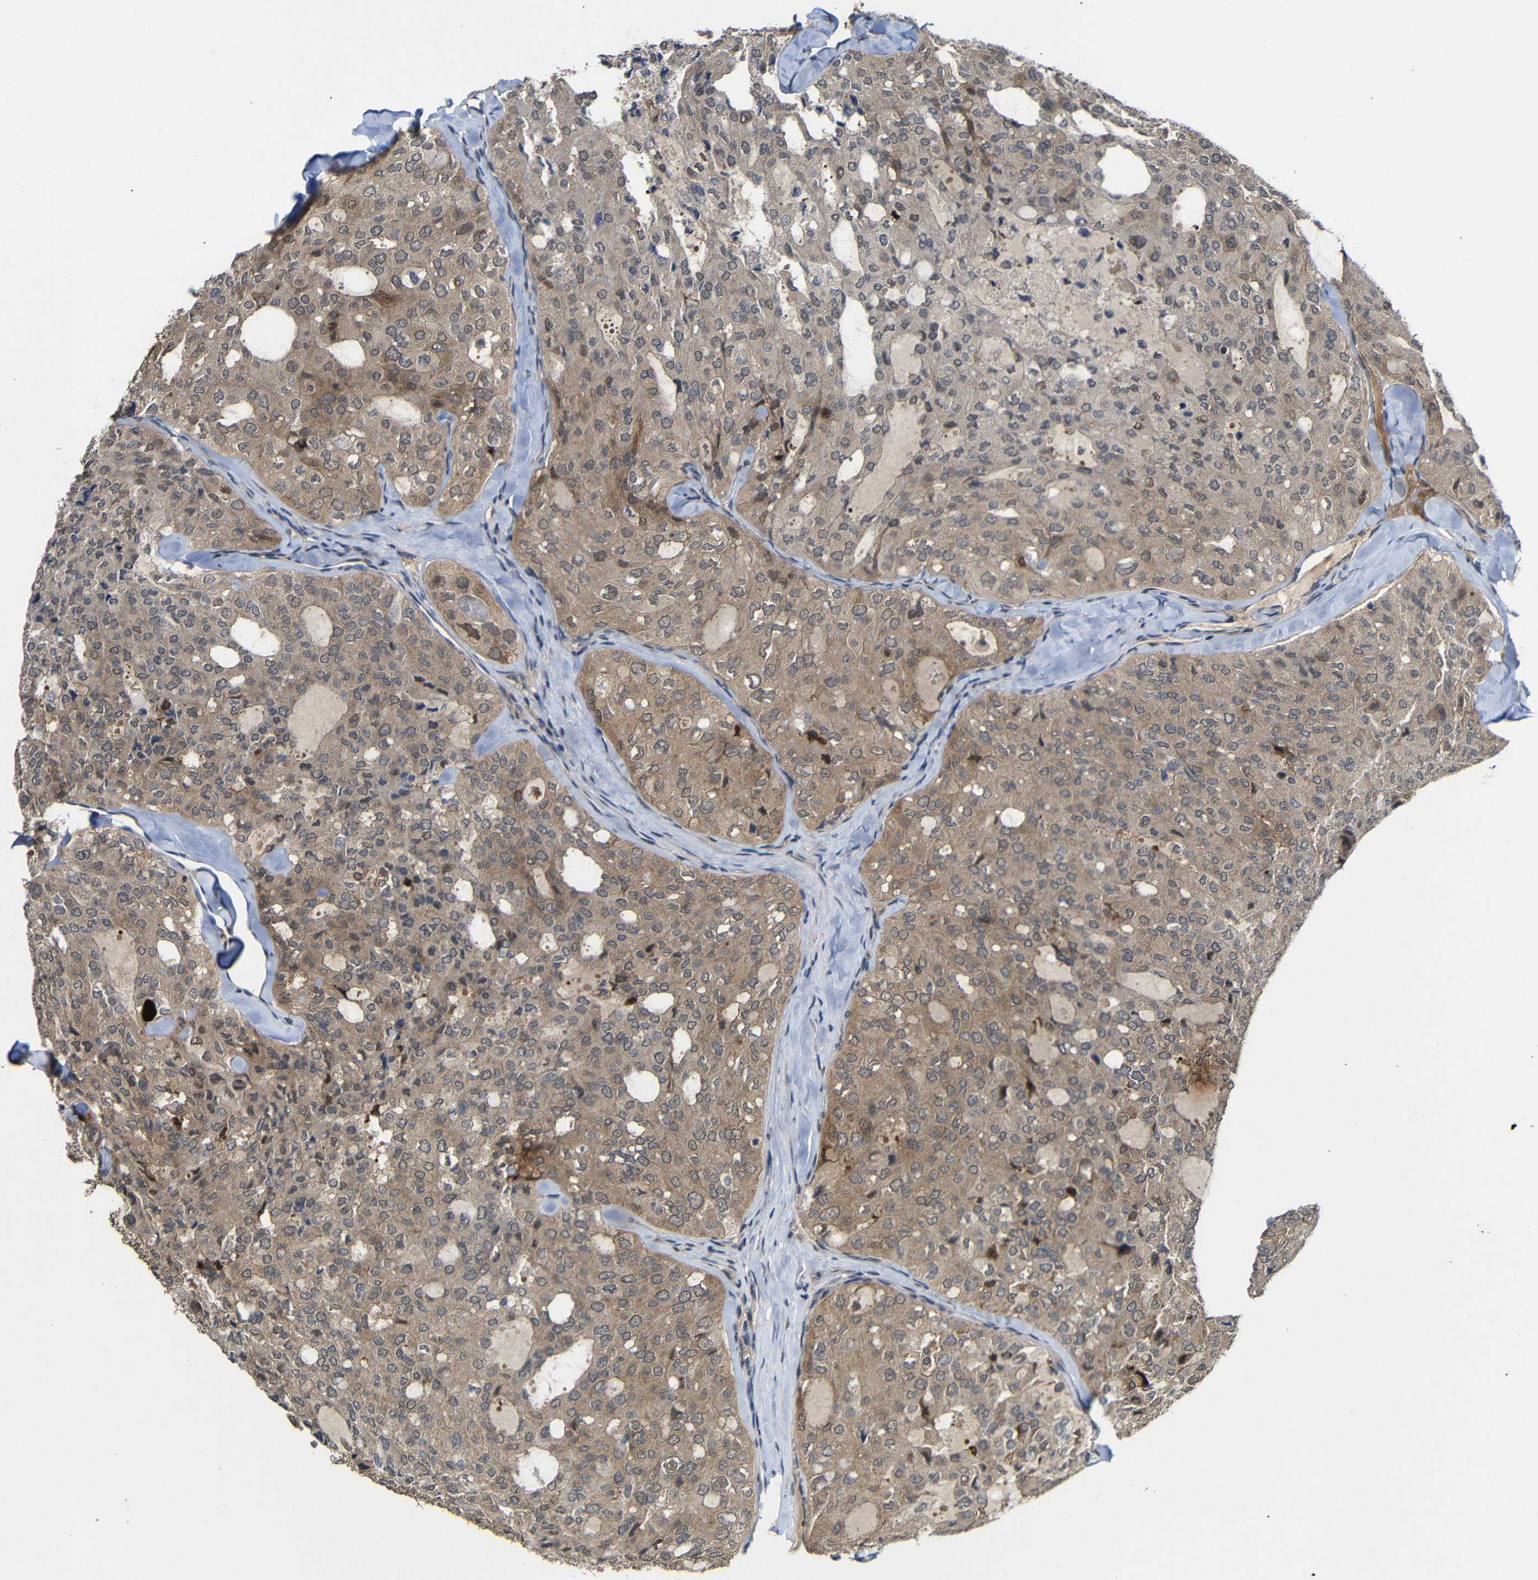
{"staining": {"intensity": "moderate", "quantity": ">75%", "location": "cytoplasmic/membranous"}, "tissue": "thyroid cancer", "cell_type": "Tumor cells", "image_type": "cancer", "snomed": [{"axis": "morphology", "description": "Follicular adenoma carcinoma, NOS"}, {"axis": "topography", "description": "Thyroid gland"}], "caption": "A high-resolution histopathology image shows IHC staining of thyroid cancer, which demonstrates moderate cytoplasmic/membranous staining in about >75% of tumor cells.", "gene": "ATG12", "patient": {"sex": "male", "age": 75}}